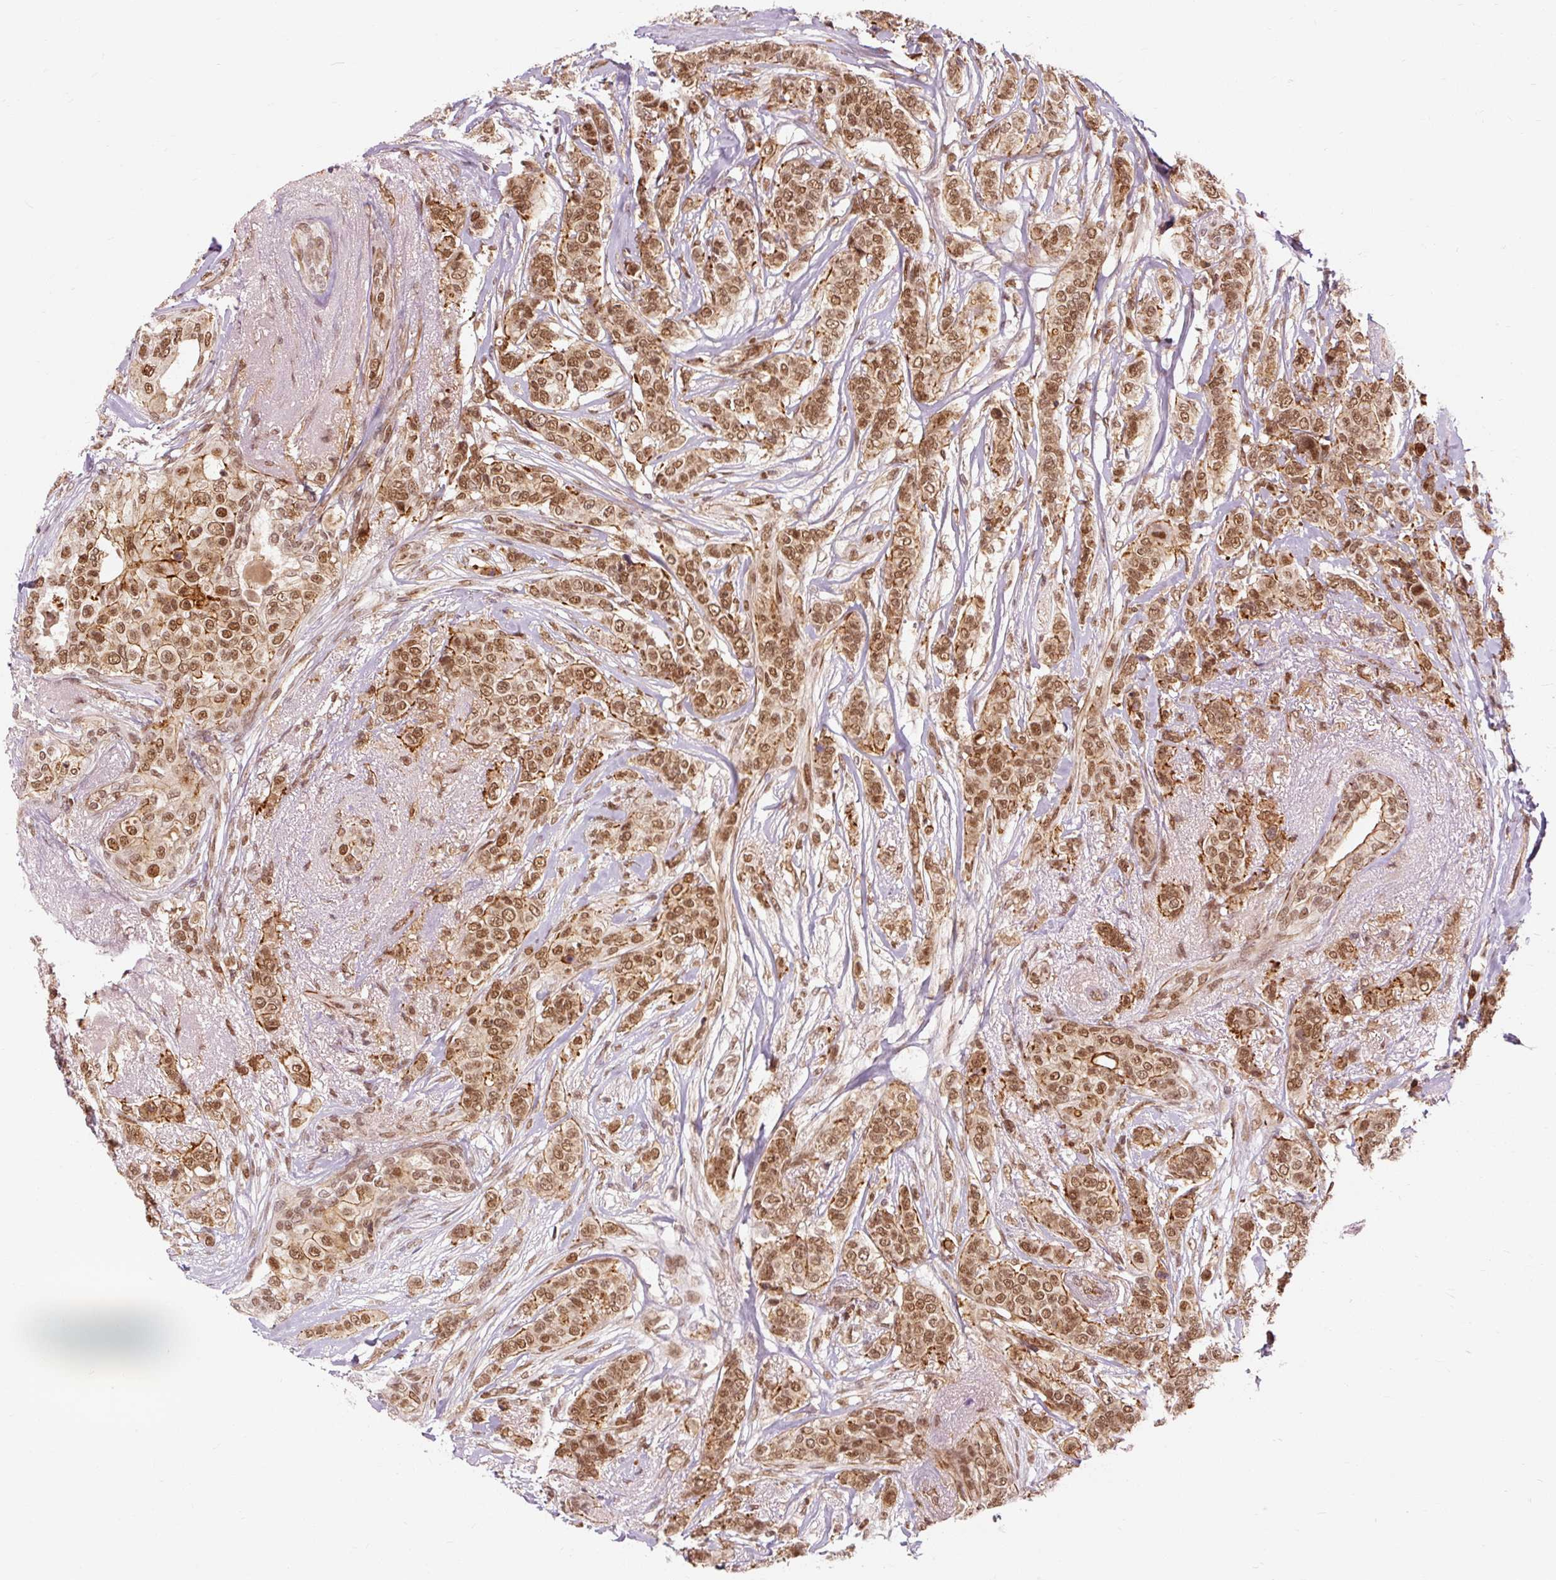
{"staining": {"intensity": "moderate", "quantity": ">75%", "location": "cytoplasmic/membranous,nuclear"}, "tissue": "breast cancer", "cell_type": "Tumor cells", "image_type": "cancer", "snomed": [{"axis": "morphology", "description": "Lobular carcinoma"}, {"axis": "topography", "description": "Breast"}], "caption": "High-power microscopy captured an IHC image of breast lobular carcinoma, revealing moderate cytoplasmic/membranous and nuclear staining in approximately >75% of tumor cells. The protein of interest is shown in brown color, while the nuclei are stained blue.", "gene": "CSTF1", "patient": {"sex": "female", "age": 51}}